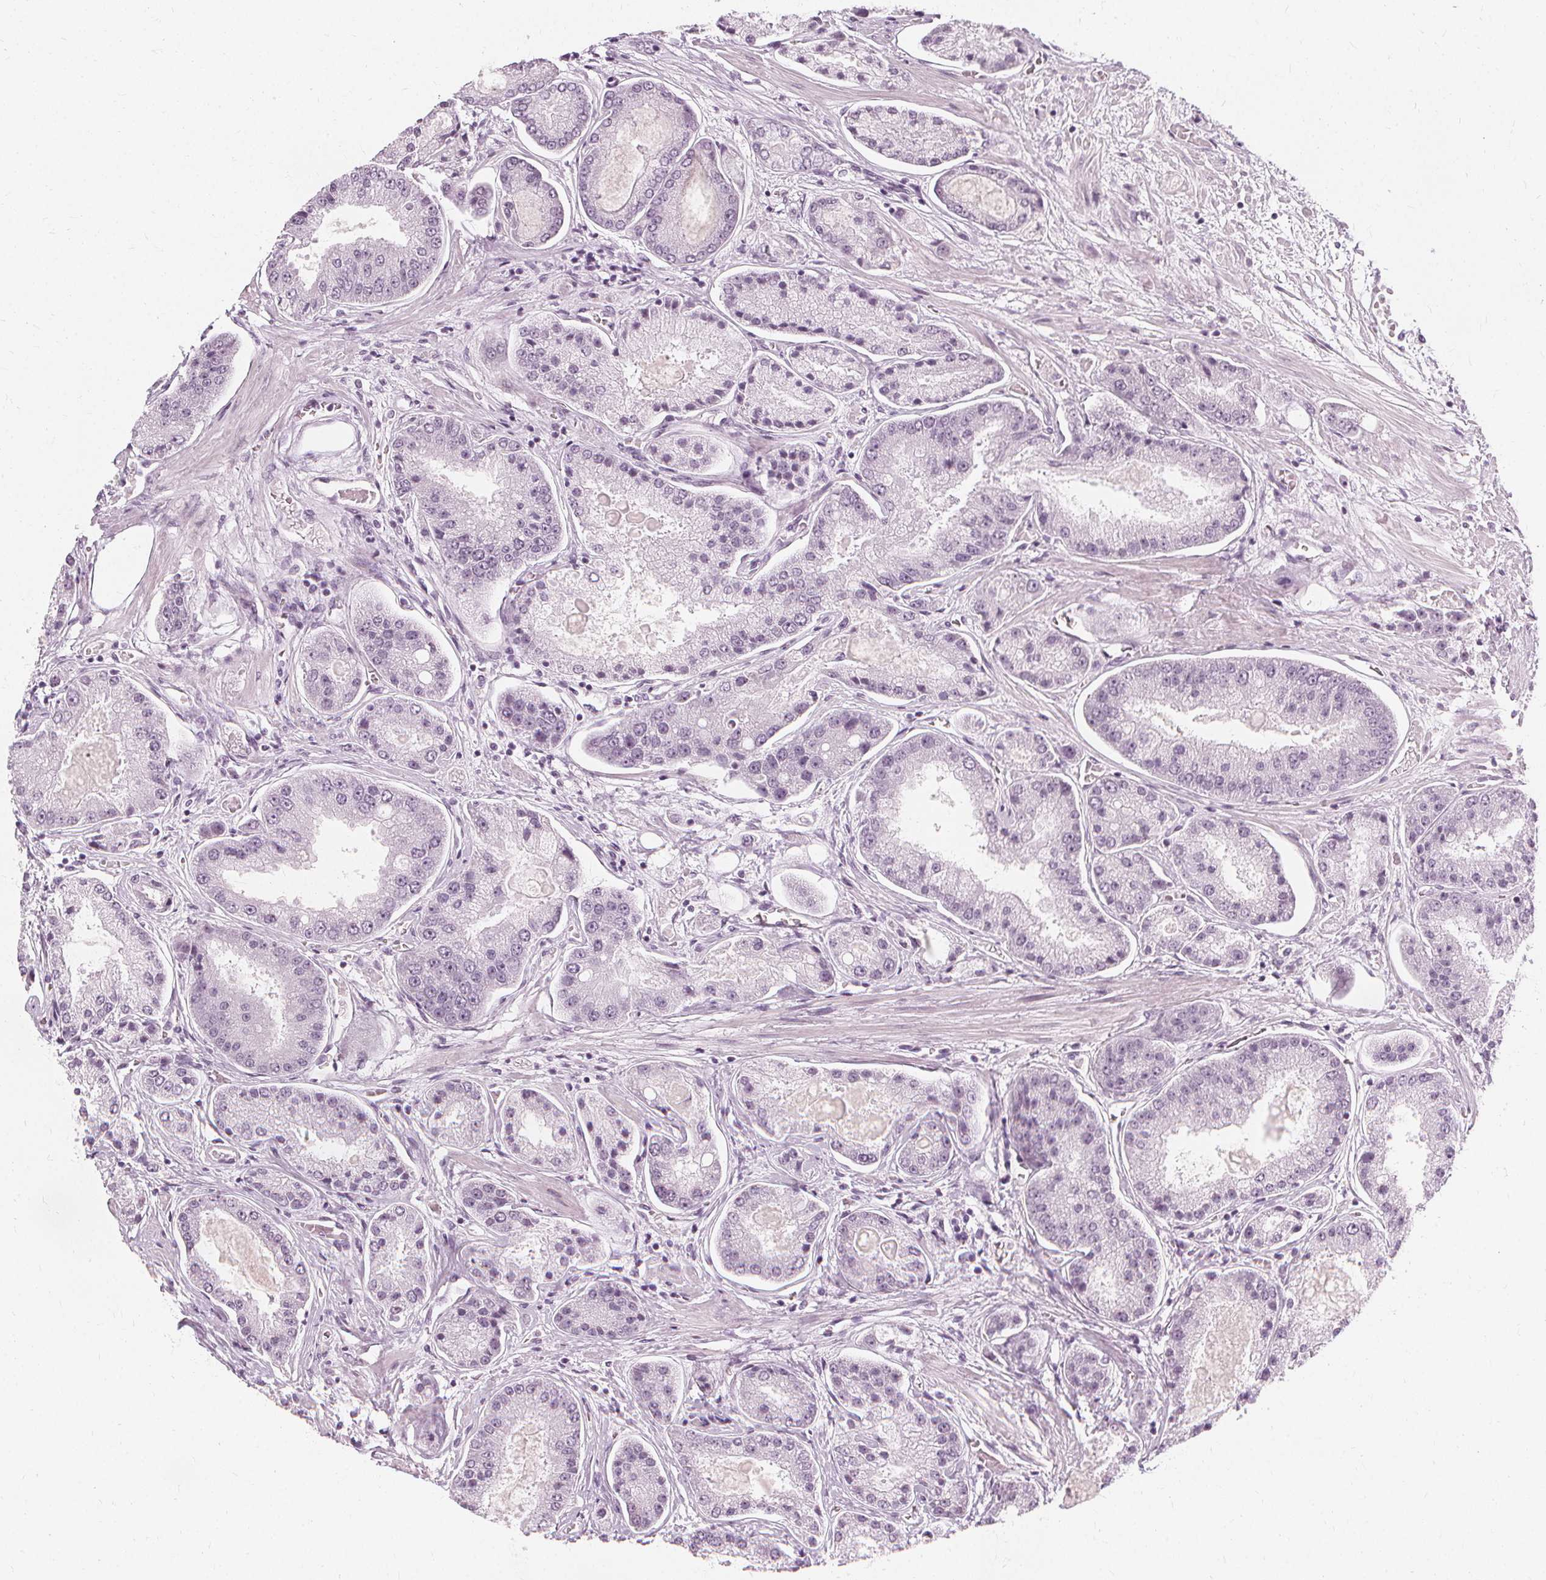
{"staining": {"intensity": "negative", "quantity": "none", "location": "none"}, "tissue": "prostate cancer", "cell_type": "Tumor cells", "image_type": "cancer", "snomed": [{"axis": "morphology", "description": "Adenocarcinoma, High grade"}, {"axis": "topography", "description": "Prostate"}], "caption": "Tumor cells are negative for protein expression in human prostate cancer.", "gene": "NXPE1", "patient": {"sex": "male", "age": 67}}